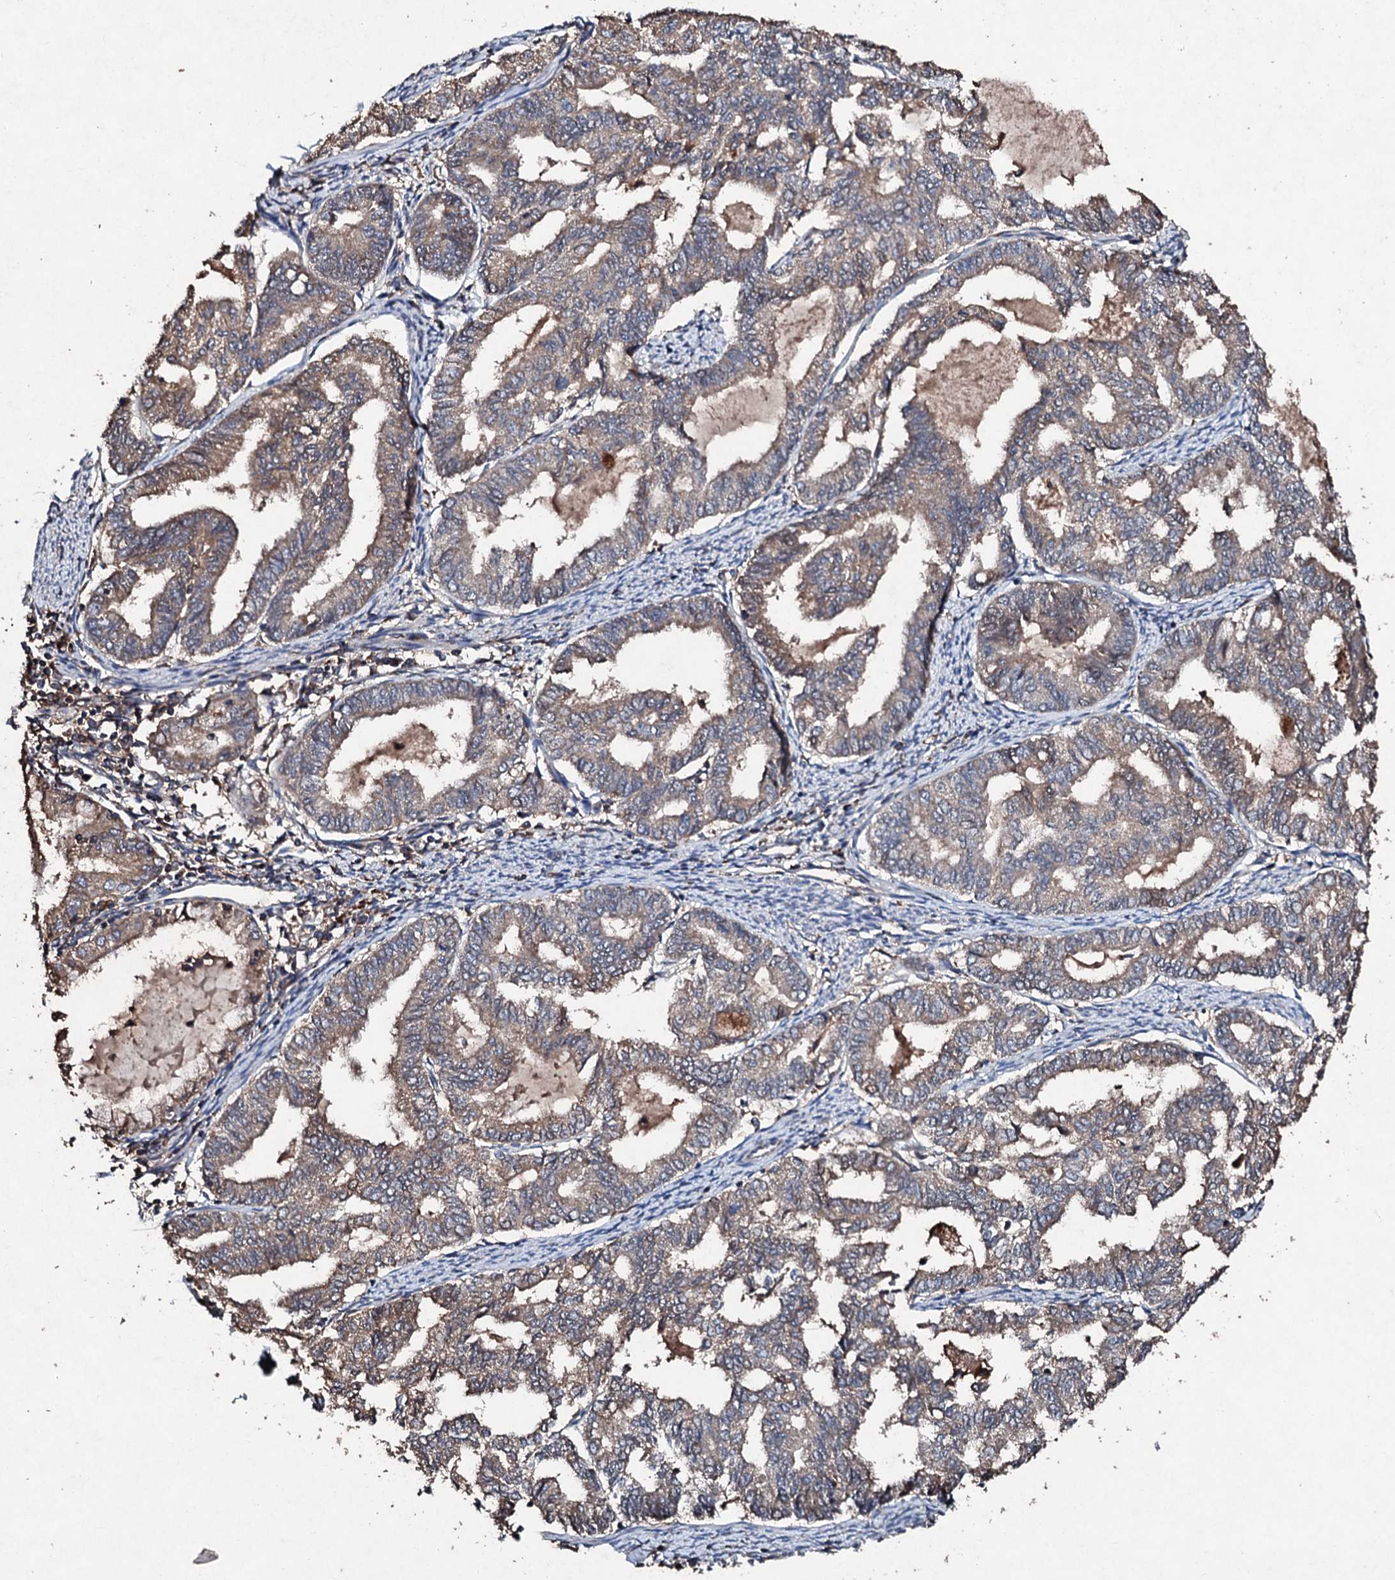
{"staining": {"intensity": "weak", "quantity": "25%-75%", "location": "cytoplasmic/membranous"}, "tissue": "endometrial cancer", "cell_type": "Tumor cells", "image_type": "cancer", "snomed": [{"axis": "morphology", "description": "Adenocarcinoma, NOS"}, {"axis": "topography", "description": "Endometrium"}], "caption": "An immunohistochemistry (IHC) photomicrograph of neoplastic tissue is shown. Protein staining in brown labels weak cytoplasmic/membranous positivity in endometrial cancer (adenocarcinoma) within tumor cells.", "gene": "KERA", "patient": {"sex": "female", "age": 79}}